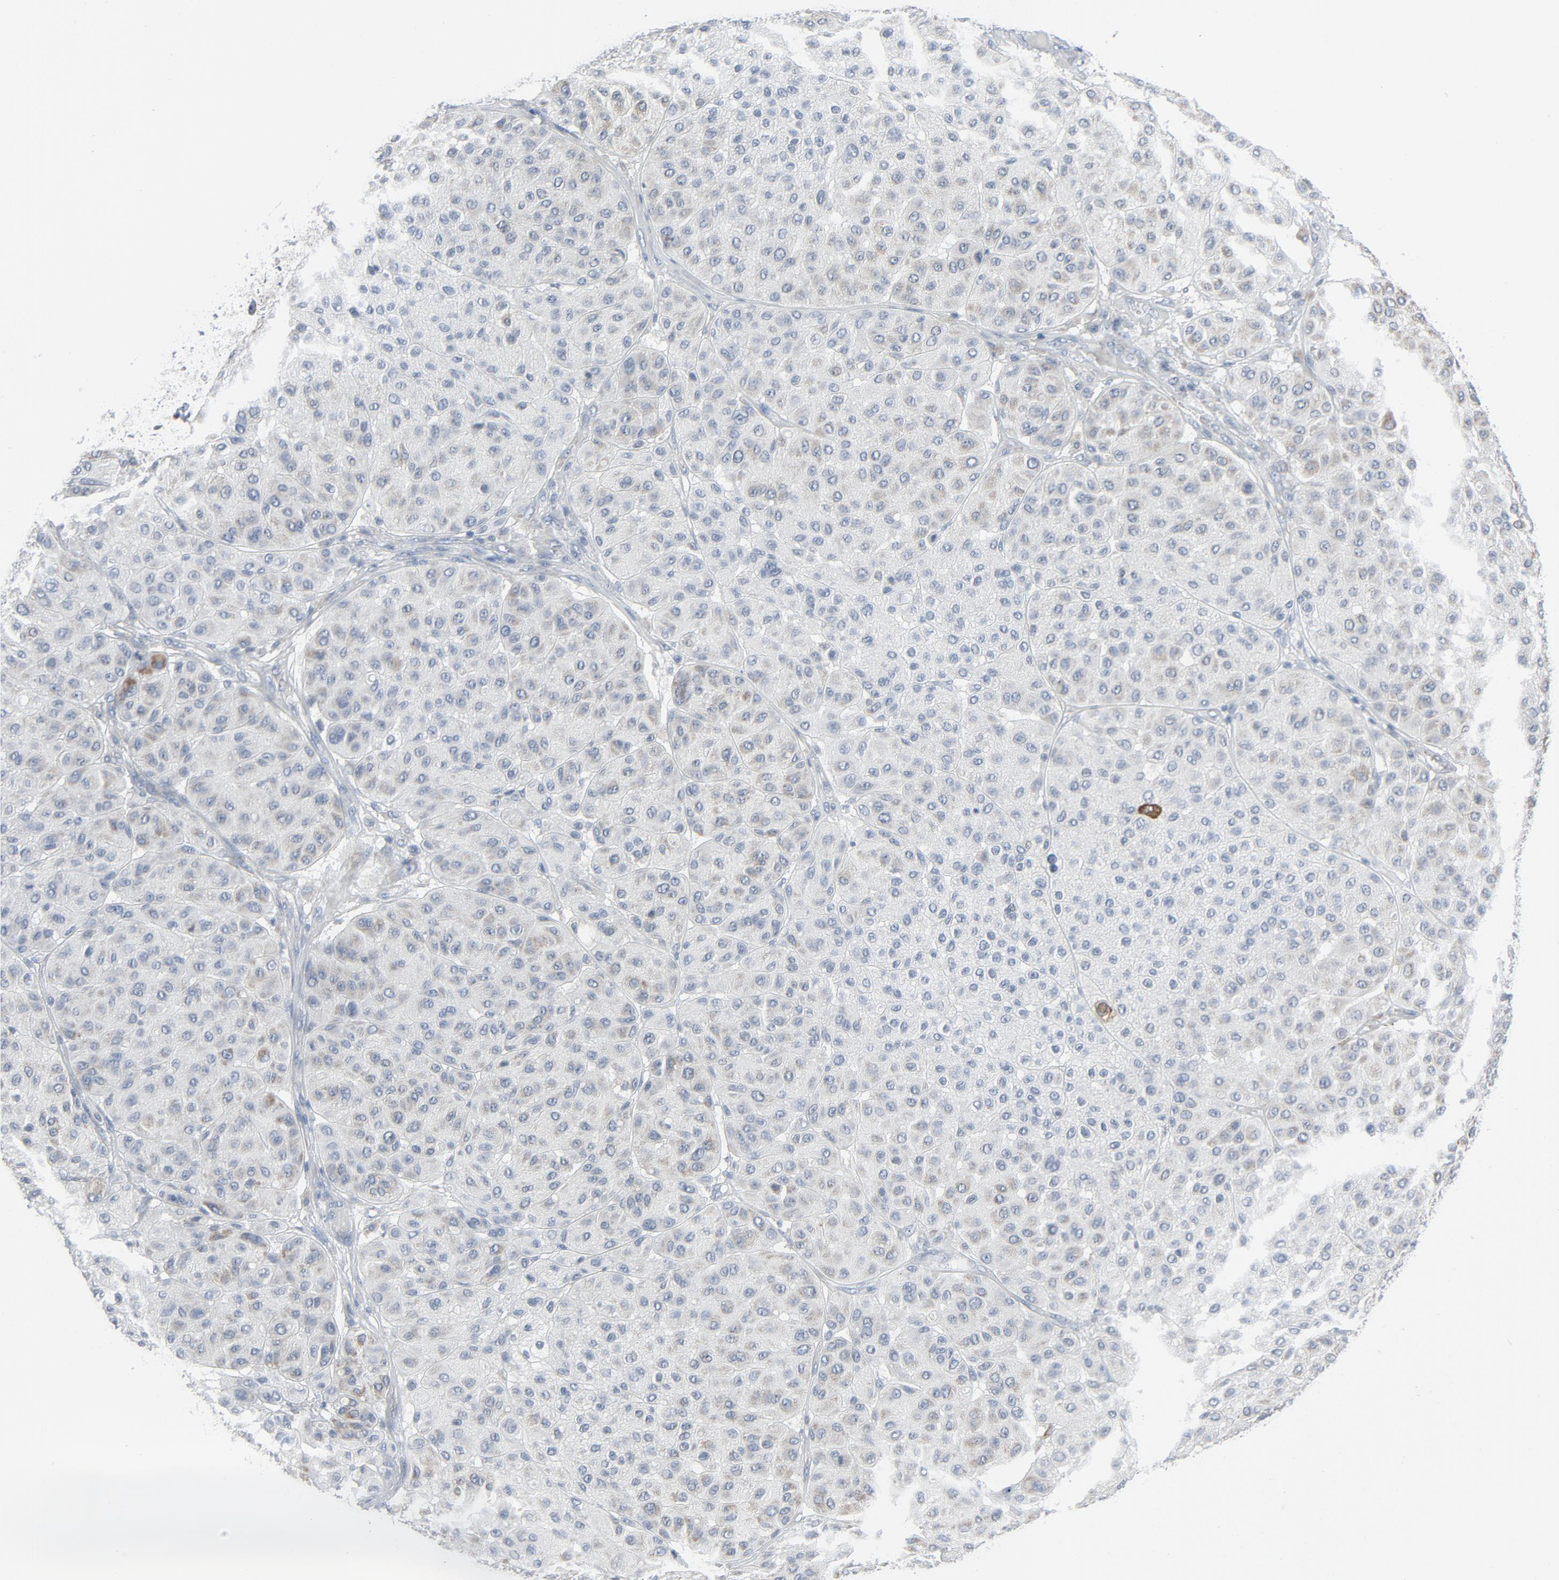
{"staining": {"intensity": "negative", "quantity": "none", "location": "none"}, "tissue": "melanoma", "cell_type": "Tumor cells", "image_type": "cancer", "snomed": [{"axis": "morphology", "description": "Normal tissue, NOS"}, {"axis": "morphology", "description": "Malignant melanoma, Metastatic site"}, {"axis": "topography", "description": "Skin"}], "caption": "DAB (3,3'-diaminobenzidine) immunohistochemical staining of melanoma shows no significant staining in tumor cells.", "gene": "GPX2", "patient": {"sex": "male", "age": 41}}